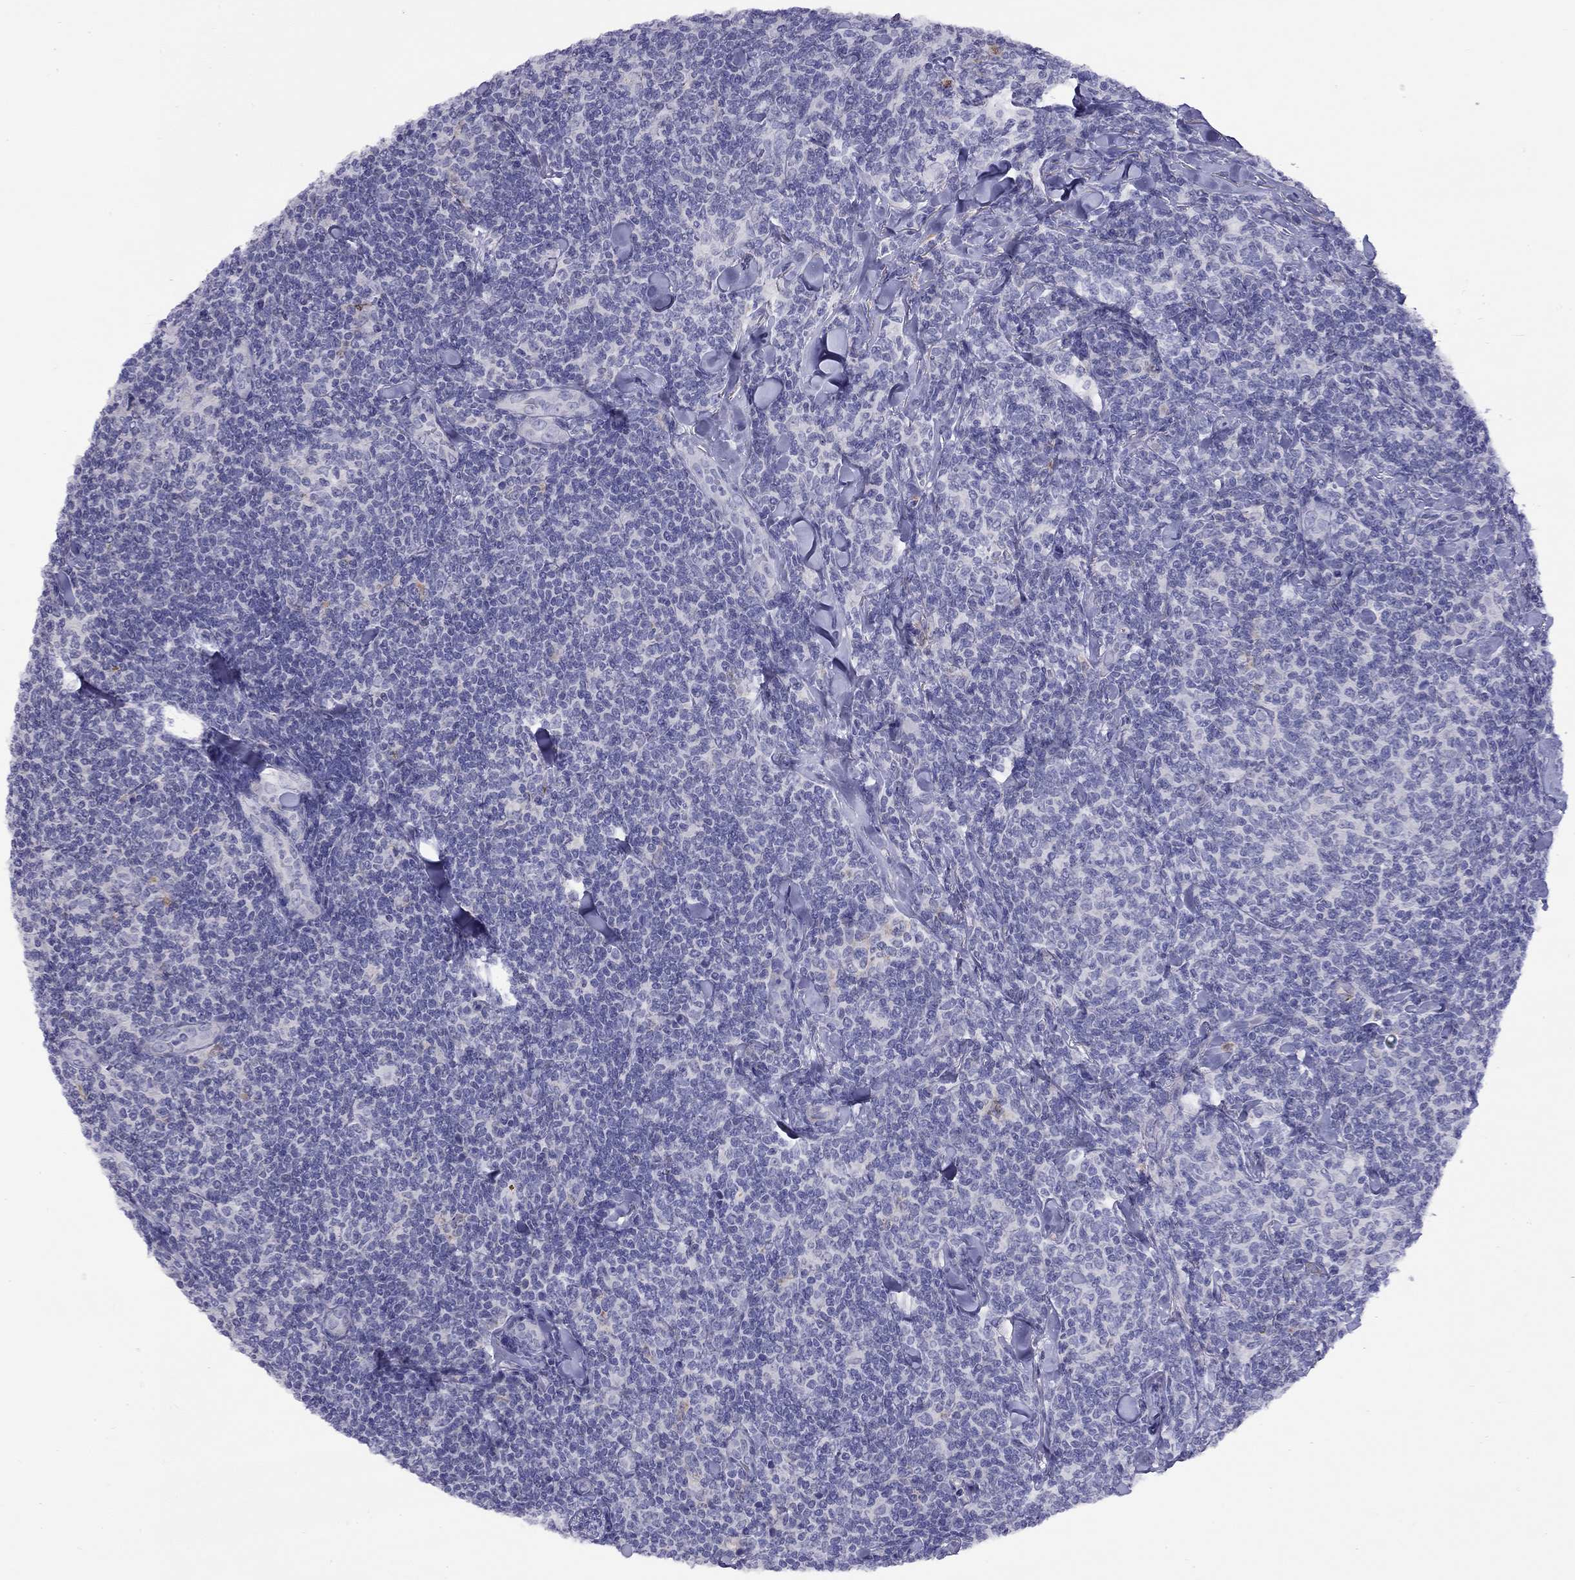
{"staining": {"intensity": "negative", "quantity": "none", "location": "none"}, "tissue": "lymphoma", "cell_type": "Tumor cells", "image_type": "cancer", "snomed": [{"axis": "morphology", "description": "Malignant lymphoma, non-Hodgkin's type, Low grade"}, {"axis": "topography", "description": "Lymph node"}], "caption": "High magnification brightfield microscopy of malignant lymphoma, non-Hodgkin's type (low-grade) stained with DAB (brown) and counterstained with hematoxylin (blue): tumor cells show no significant positivity.", "gene": "CPNE4", "patient": {"sex": "female", "age": 56}}